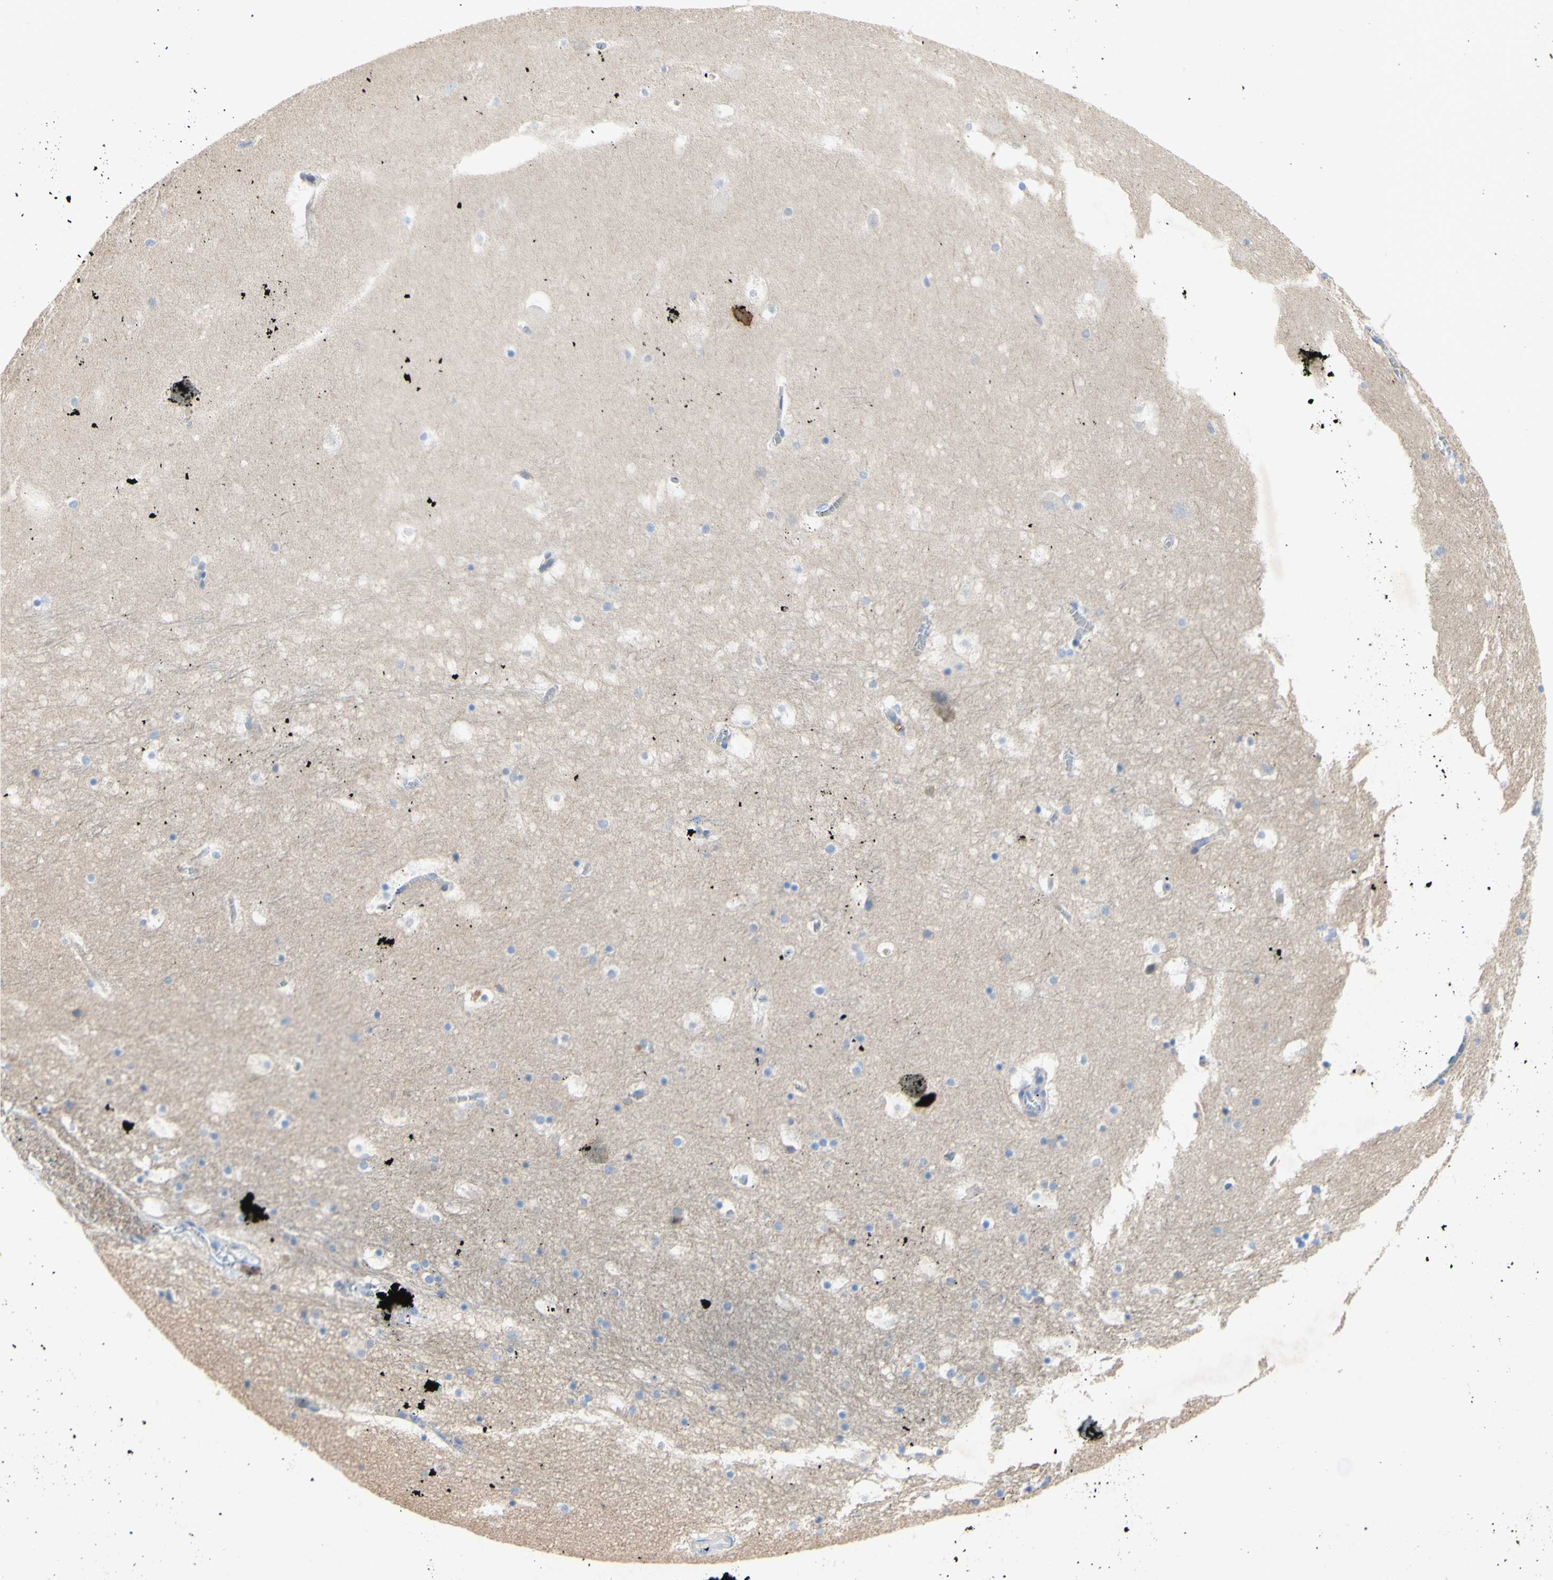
{"staining": {"intensity": "negative", "quantity": "none", "location": "none"}, "tissue": "hippocampus", "cell_type": "Glial cells", "image_type": "normal", "snomed": [{"axis": "morphology", "description": "Normal tissue, NOS"}, {"axis": "topography", "description": "Hippocampus"}], "caption": "Immunohistochemical staining of benign human hippocampus displays no significant expression in glial cells. (Immunohistochemistry, brightfield microscopy, high magnification).", "gene": "TMIGD2", "patient": {"sex": "male", "age": 45}}